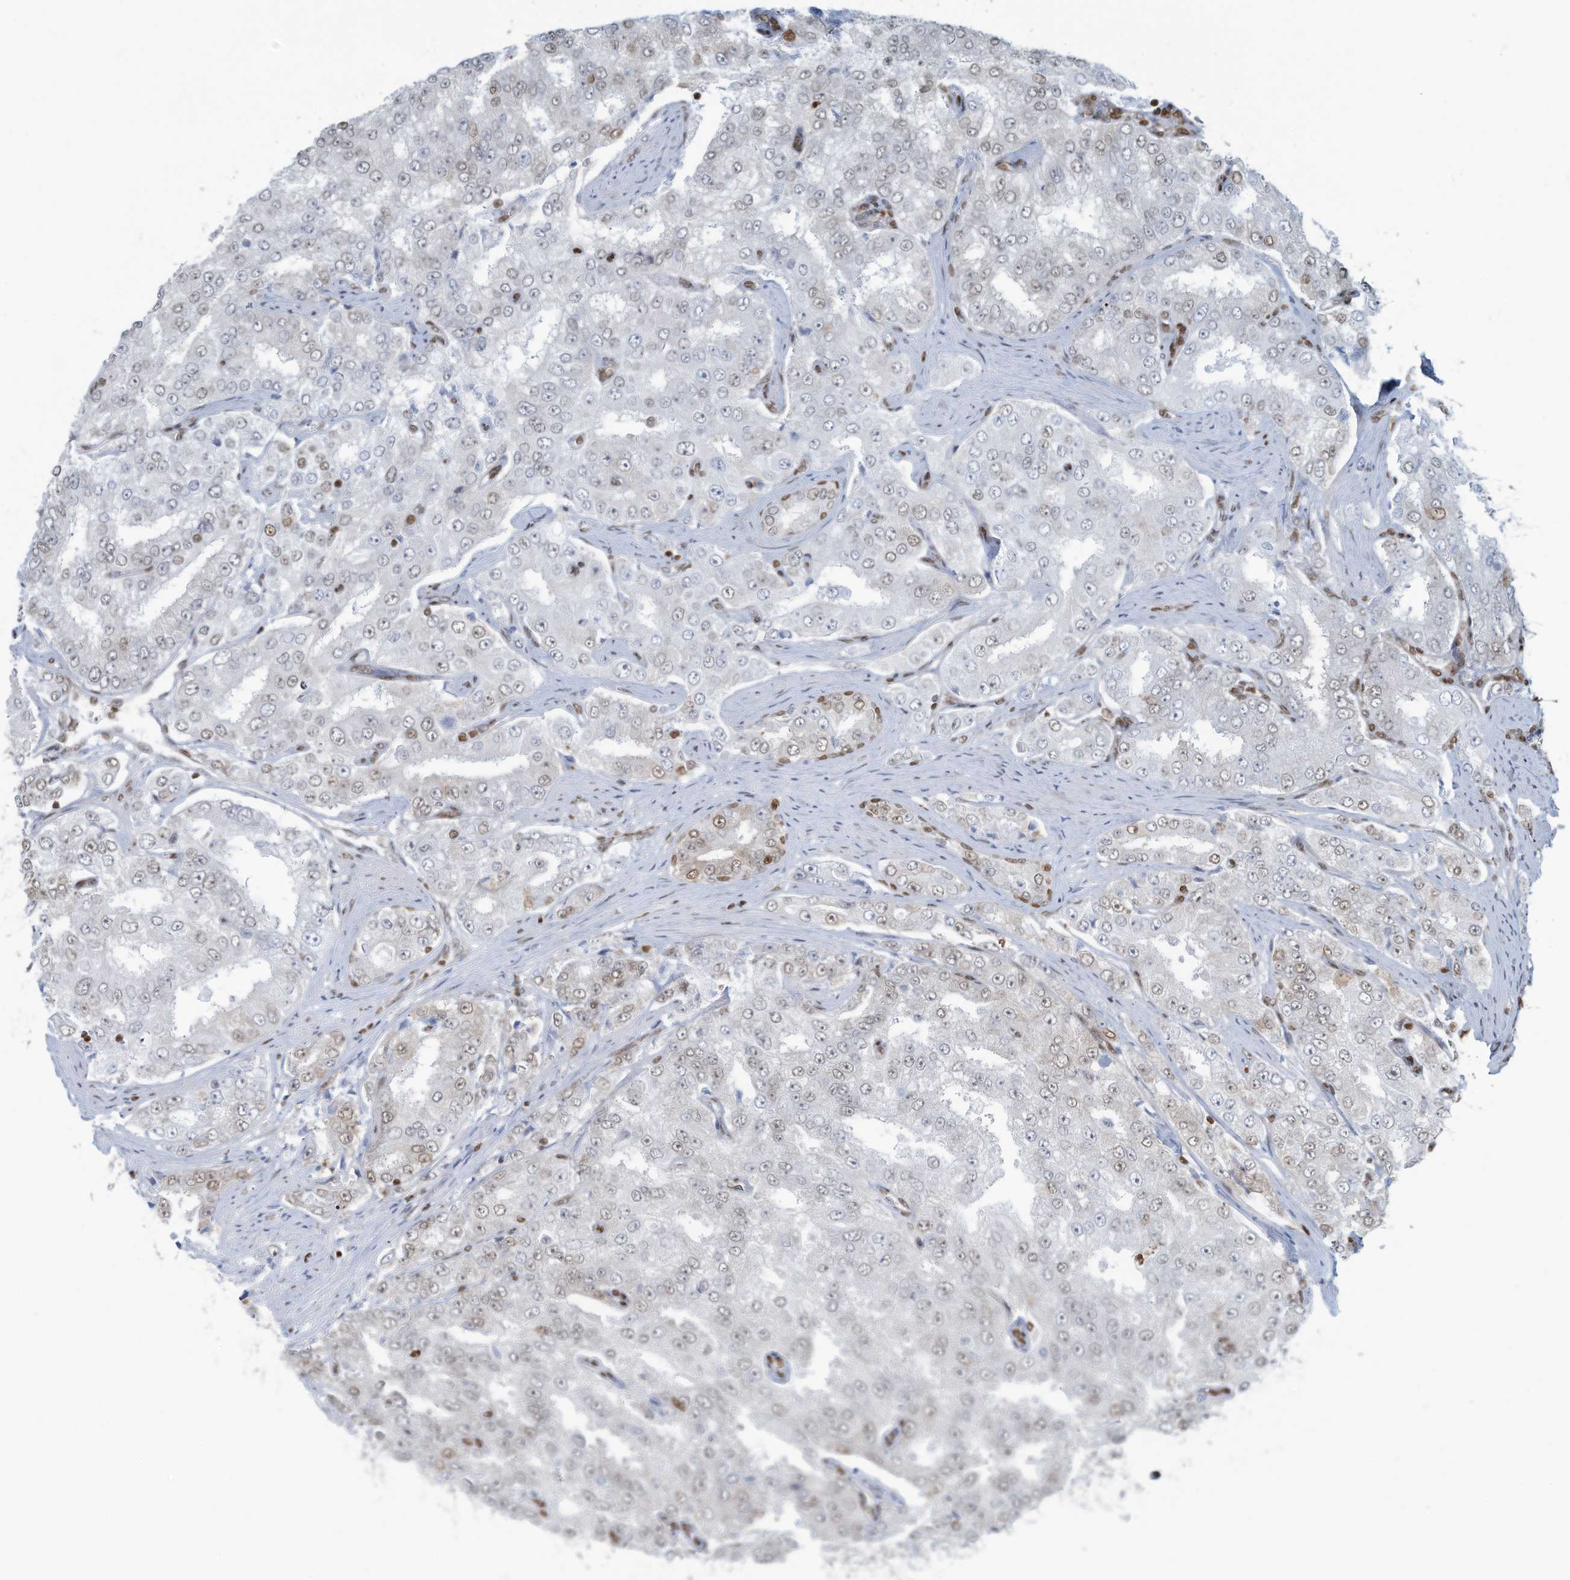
{"staining": {"intensity": "moderate", "quantity": "25%-75%", "location": "nuclear"}, "tissue": "prostate cancer", "cell_type": "Tumor cells", "image_type": "cancer", "snomed": [{"axis": "morphology", "description": "Adenocarcinoma, High grade"}, {"axis": "topography", "description": "Prostate"}], "caption": "An immunohistochemistry photomicrograph of tumor tissue is shown. Protein staining in brown shows moderate nuclear positivity in high-grade adenocarcinoma (prostate) within tumor cells.", "gene": "SARNP", "patient": {"sex": "male", "age": 58}}